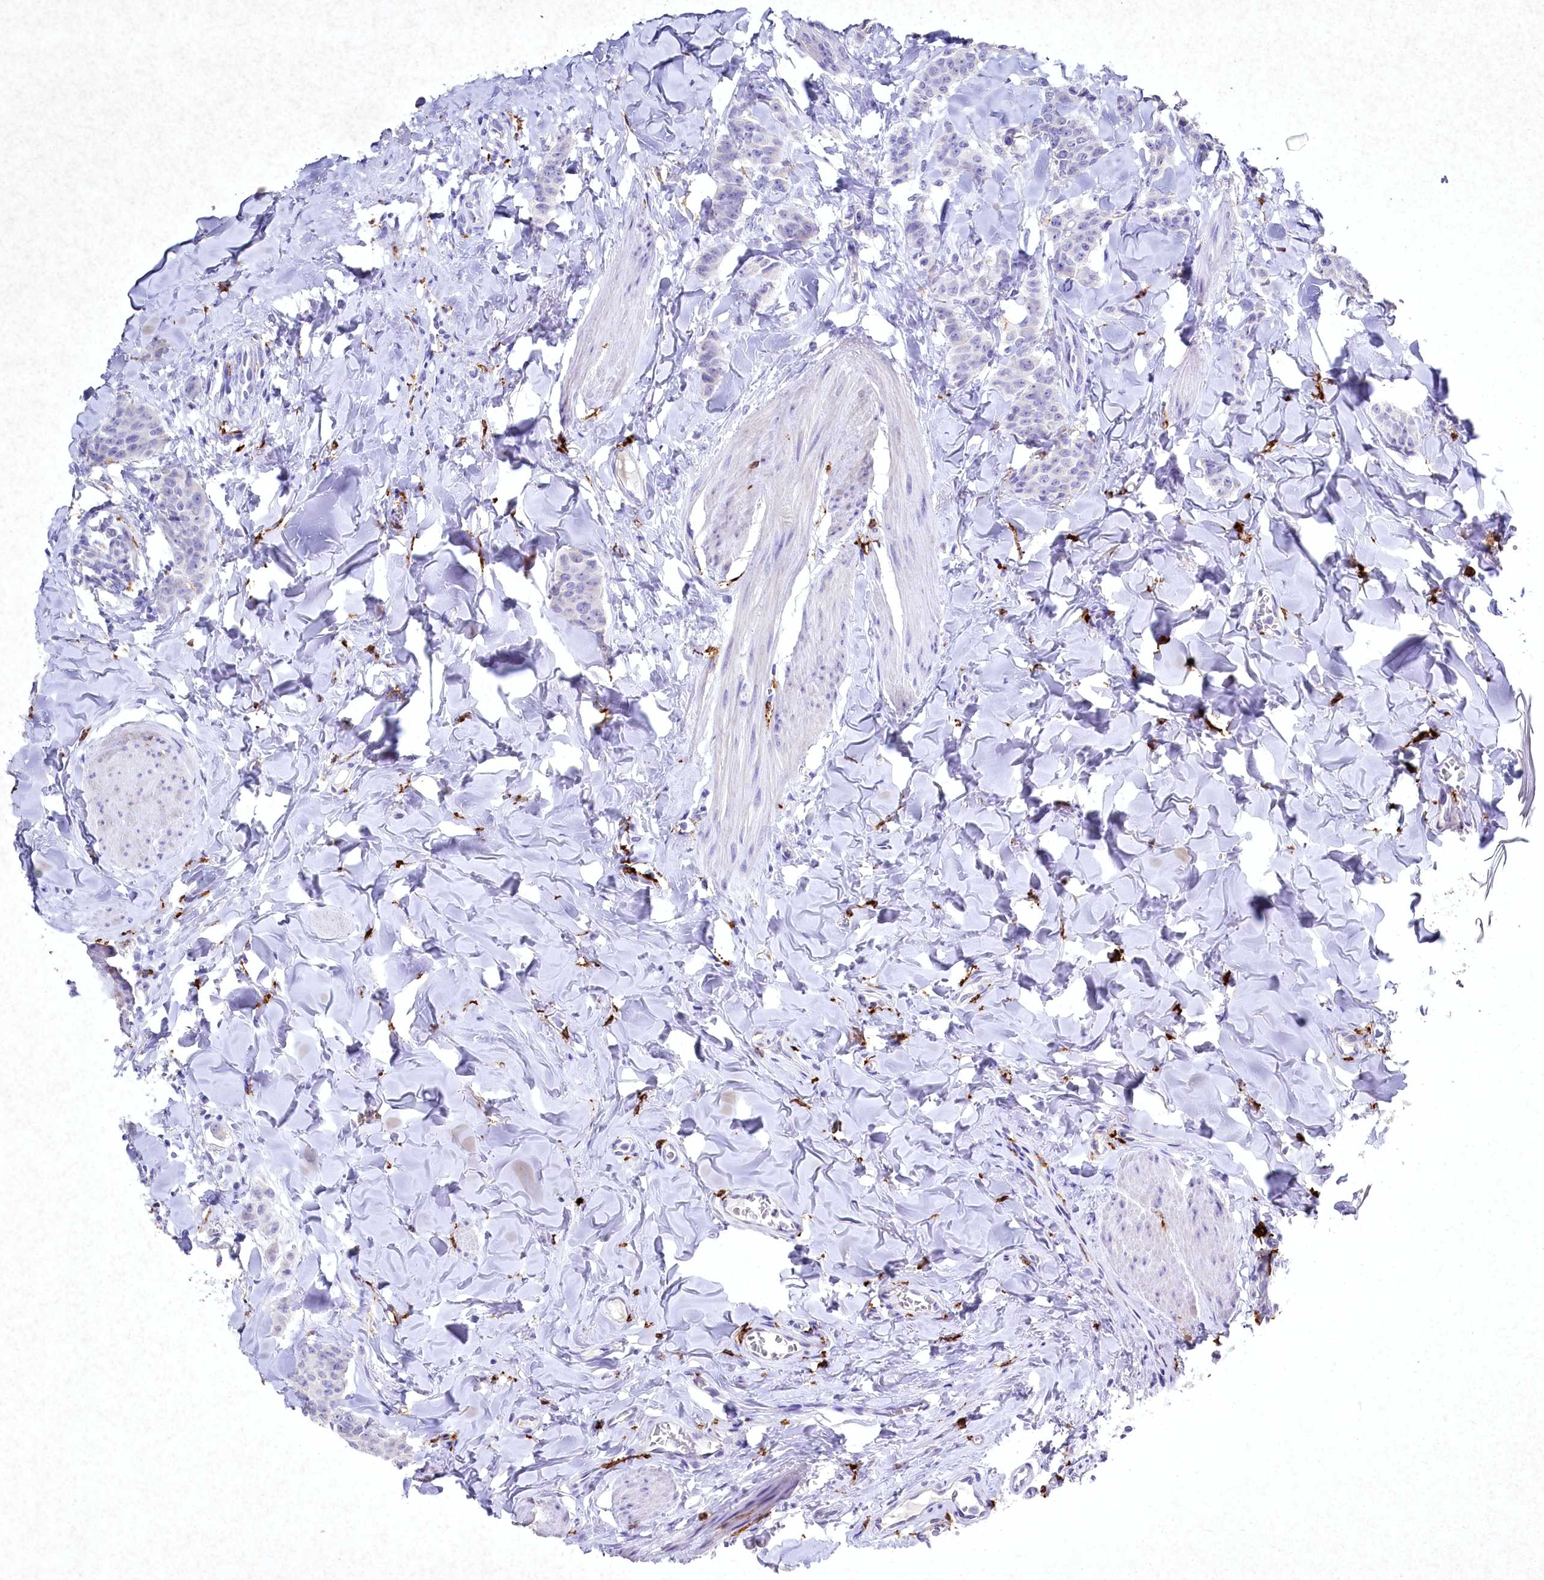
{"staining": {"intensity": "negative", "quantity": "none", "location": "none"}, "tissue": "breast cancer", "cell_type": "Tumor cells", "image_type": "cancer", "snomed": [{"axis": "morphology", "description": "Duct carcinoma"}, {"axis": "topography", "description": "Breast"}], "caption": "The micrograph reveals no significant positivity in tumor cells of breast cancer.", "gene": "CLEC4M", "patient": {"sex": "female", "age": 40}}